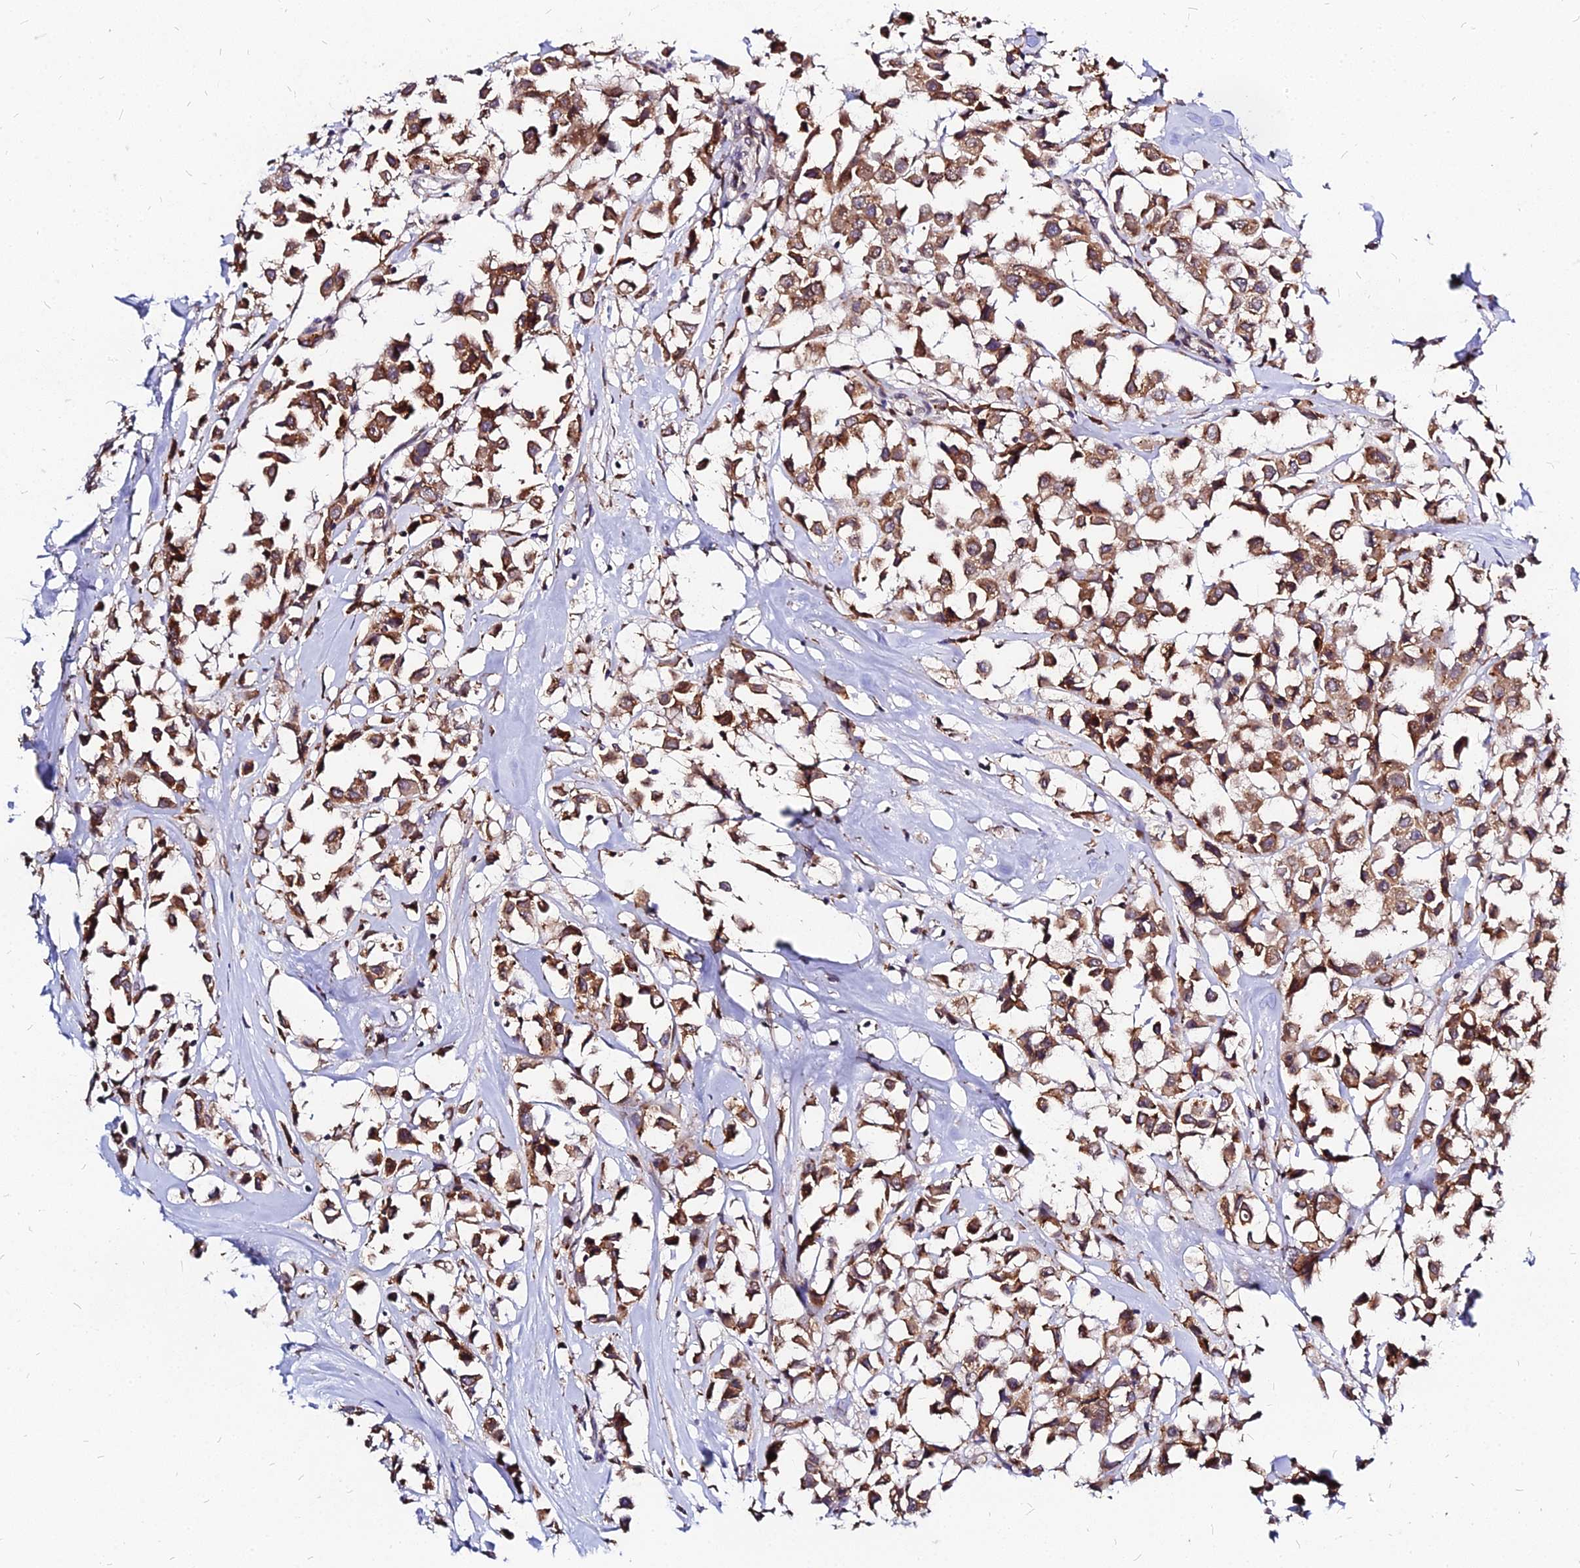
{"staining": {"intensity": "moderate", "quantity": ">75%", "location": "cytoplasmic/membranous"}, "tissue": "breast cancer", "cell_type": "Tumor cells", "image_type": "cancer", "snomed": [{"axis": "morphology", "description": "Duct carcinoma"}, {"axis": "topography", "description": "Breast"}], "caption": "IHC (DAB (3,3'-diaminobenzidine)) staining of human breast intraductal carcinoma demonstrates moderate cytoplasmic/membranous protein expression in approximately >75% of tumor cells.", "gene": "RNF121", "patient": {"sex": "female", "age": 61}}